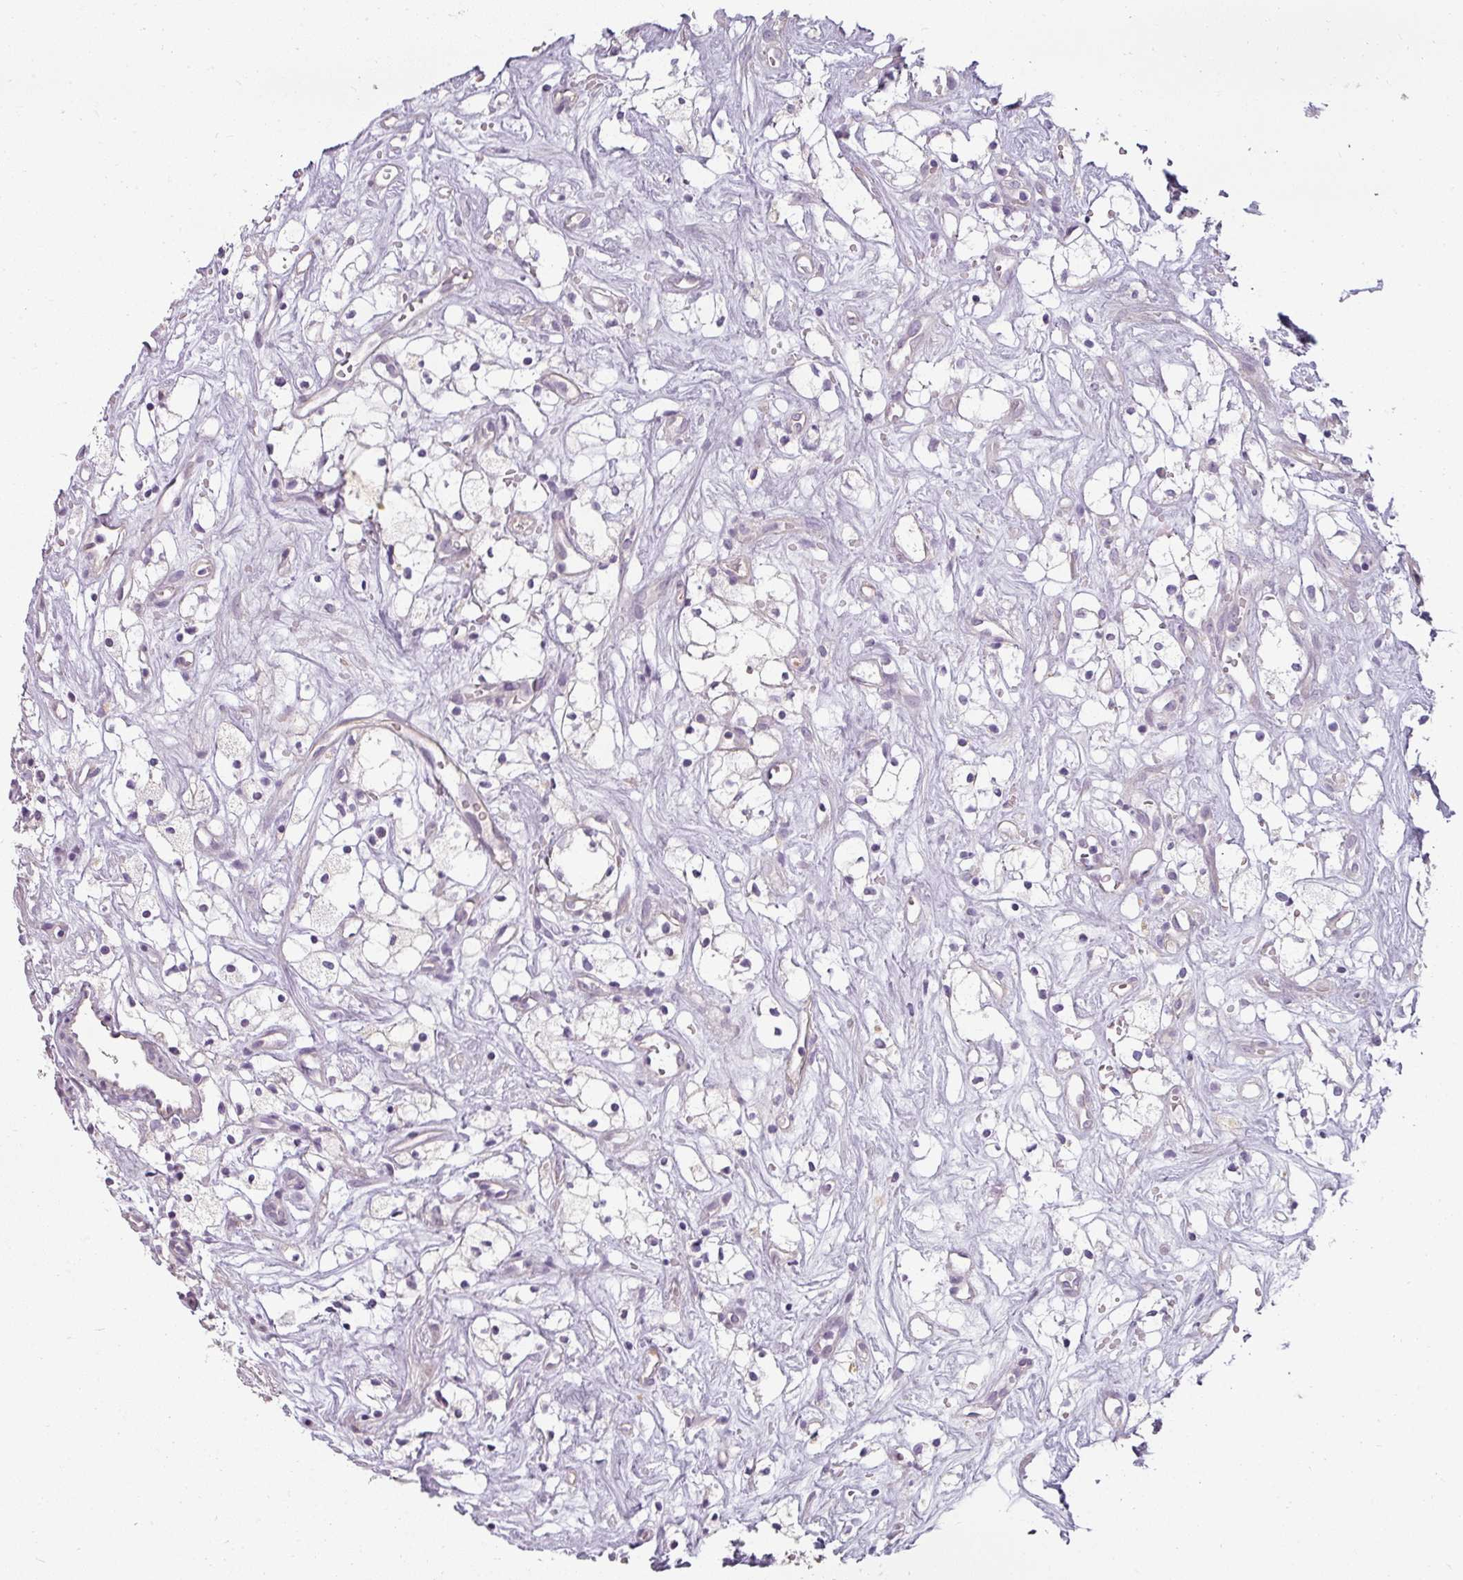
{"staining": {"intensity": "negative", "quantity": "none", "location": "none"}, "tissue": "renal cancer", "cell_type": "Tumor cells", "image_type": "cancer", "snomed": [{"axis": "morphology", "description": "Adenocarcinoma, NOS"}, {"axis": "topography", "description": "Kidney"}], "caption": "Renal adenocarcinoma stained for a protein using immunohistochemistry (IHC) exhibits no expression tumor cells.", "gene": "ASB1", "patient": {"sex": "male", "age": 59}}